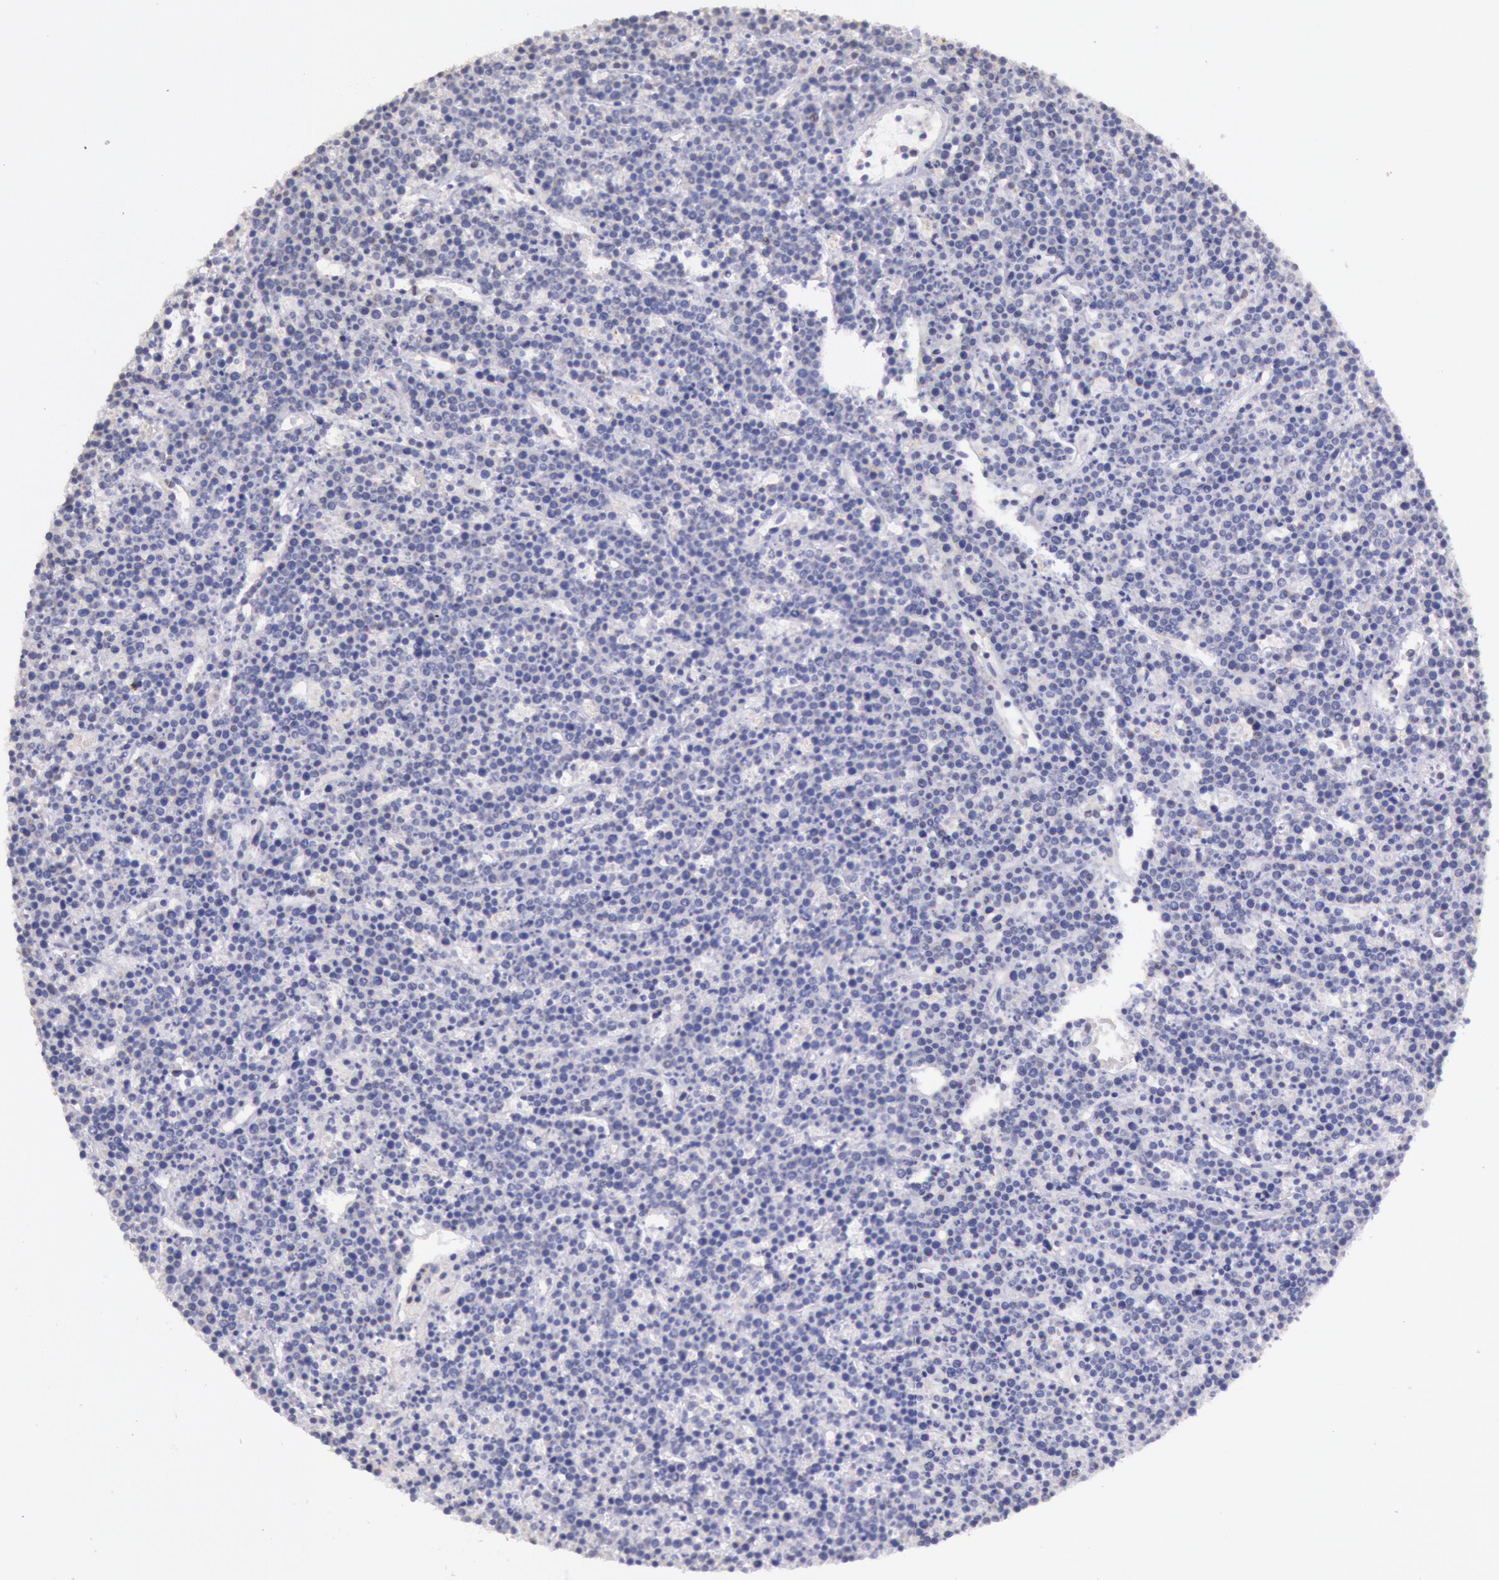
{"staining": {"intensity": "weak", "quantity": "25%-75%", "location": "cytoplasmic/membranous"}, "tissue": "lymphoma", "cell_type": "Tumor cells", "image_type": "cancer", "snomed": [{"axis": "morphology", "description": "Malignant lymphoma, non-Hodgkin's type, High grade"}, {"axis": "topography", "description": "Ovary"}], "caption": "A brown stain highlights weak cytoplasmic/membranous staining of a protein in lymphoma tumor cells. Immunohistochemistry (ihc) stains the protein in brown and the nuclei are stained blue.", "gene": "FRMD6", "patient": {"sex": "female", "age": 56}}